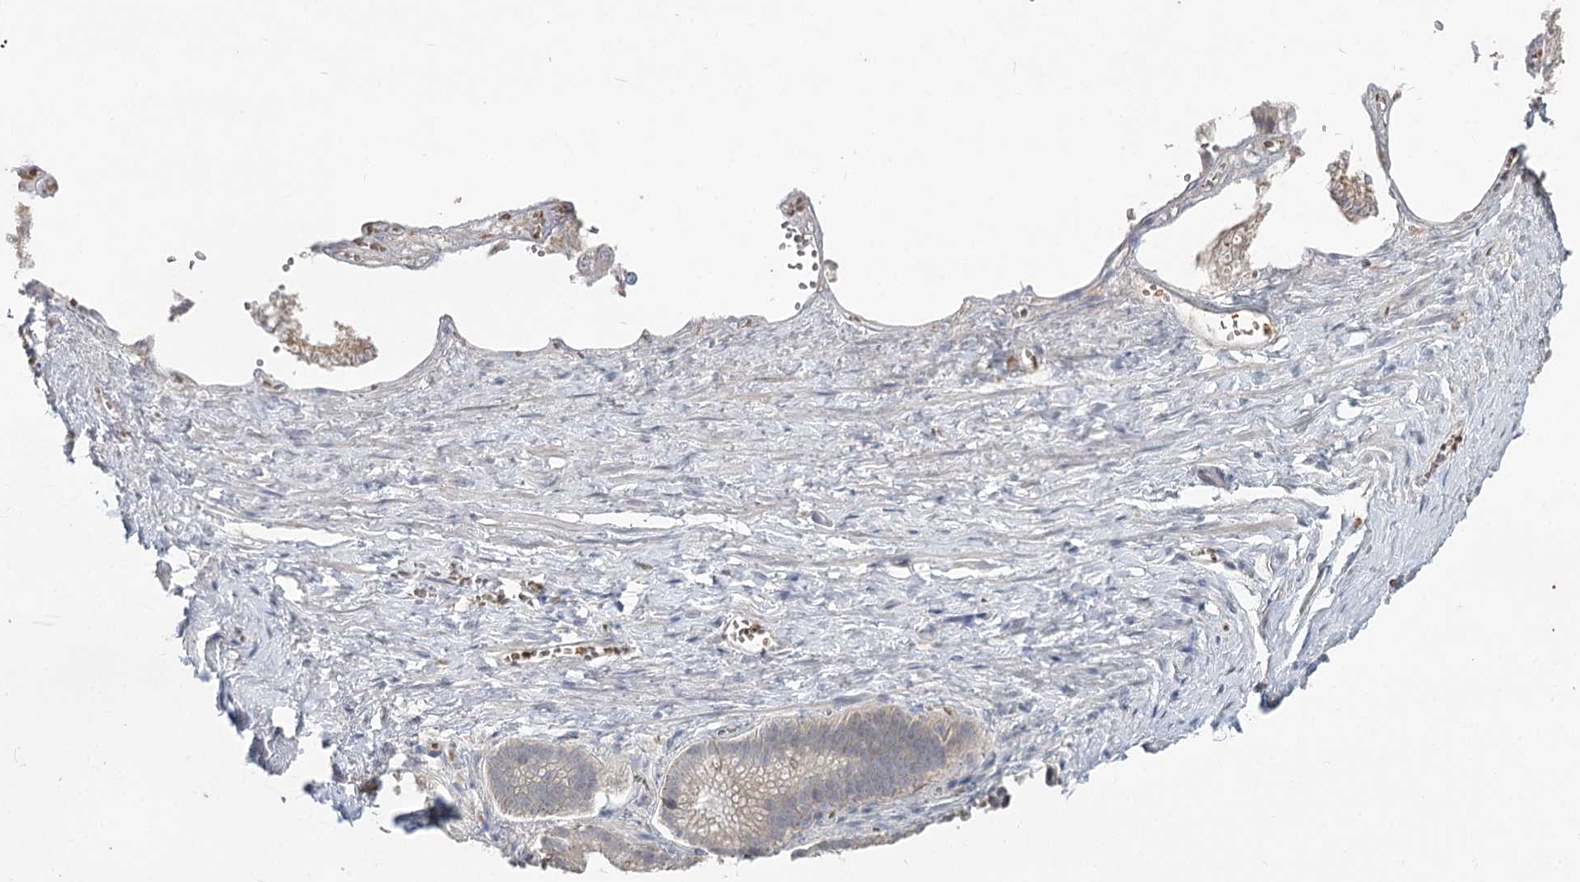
{"staining": {"intensity": "negative", "quantity": "none", "location": "none"}, "tissue": "adipose tissue", "cell_type": "Adipocytes", "image_type": "normal", "snomed": [{"axis": "morphology", "description": "Normal tissue, NOS"}, {"axis": "topography", "description": "Gallbladder"}, {"axis": "topography", "description": "Peripheral nerve tissue"}], "caption": "This is a image of immunohistochemistry staining of unremarkable adipose tissue, which shows no positivity in adipocytes.", "gene": "FBXO7", "patient": {"sex": "male", "age": 38}}